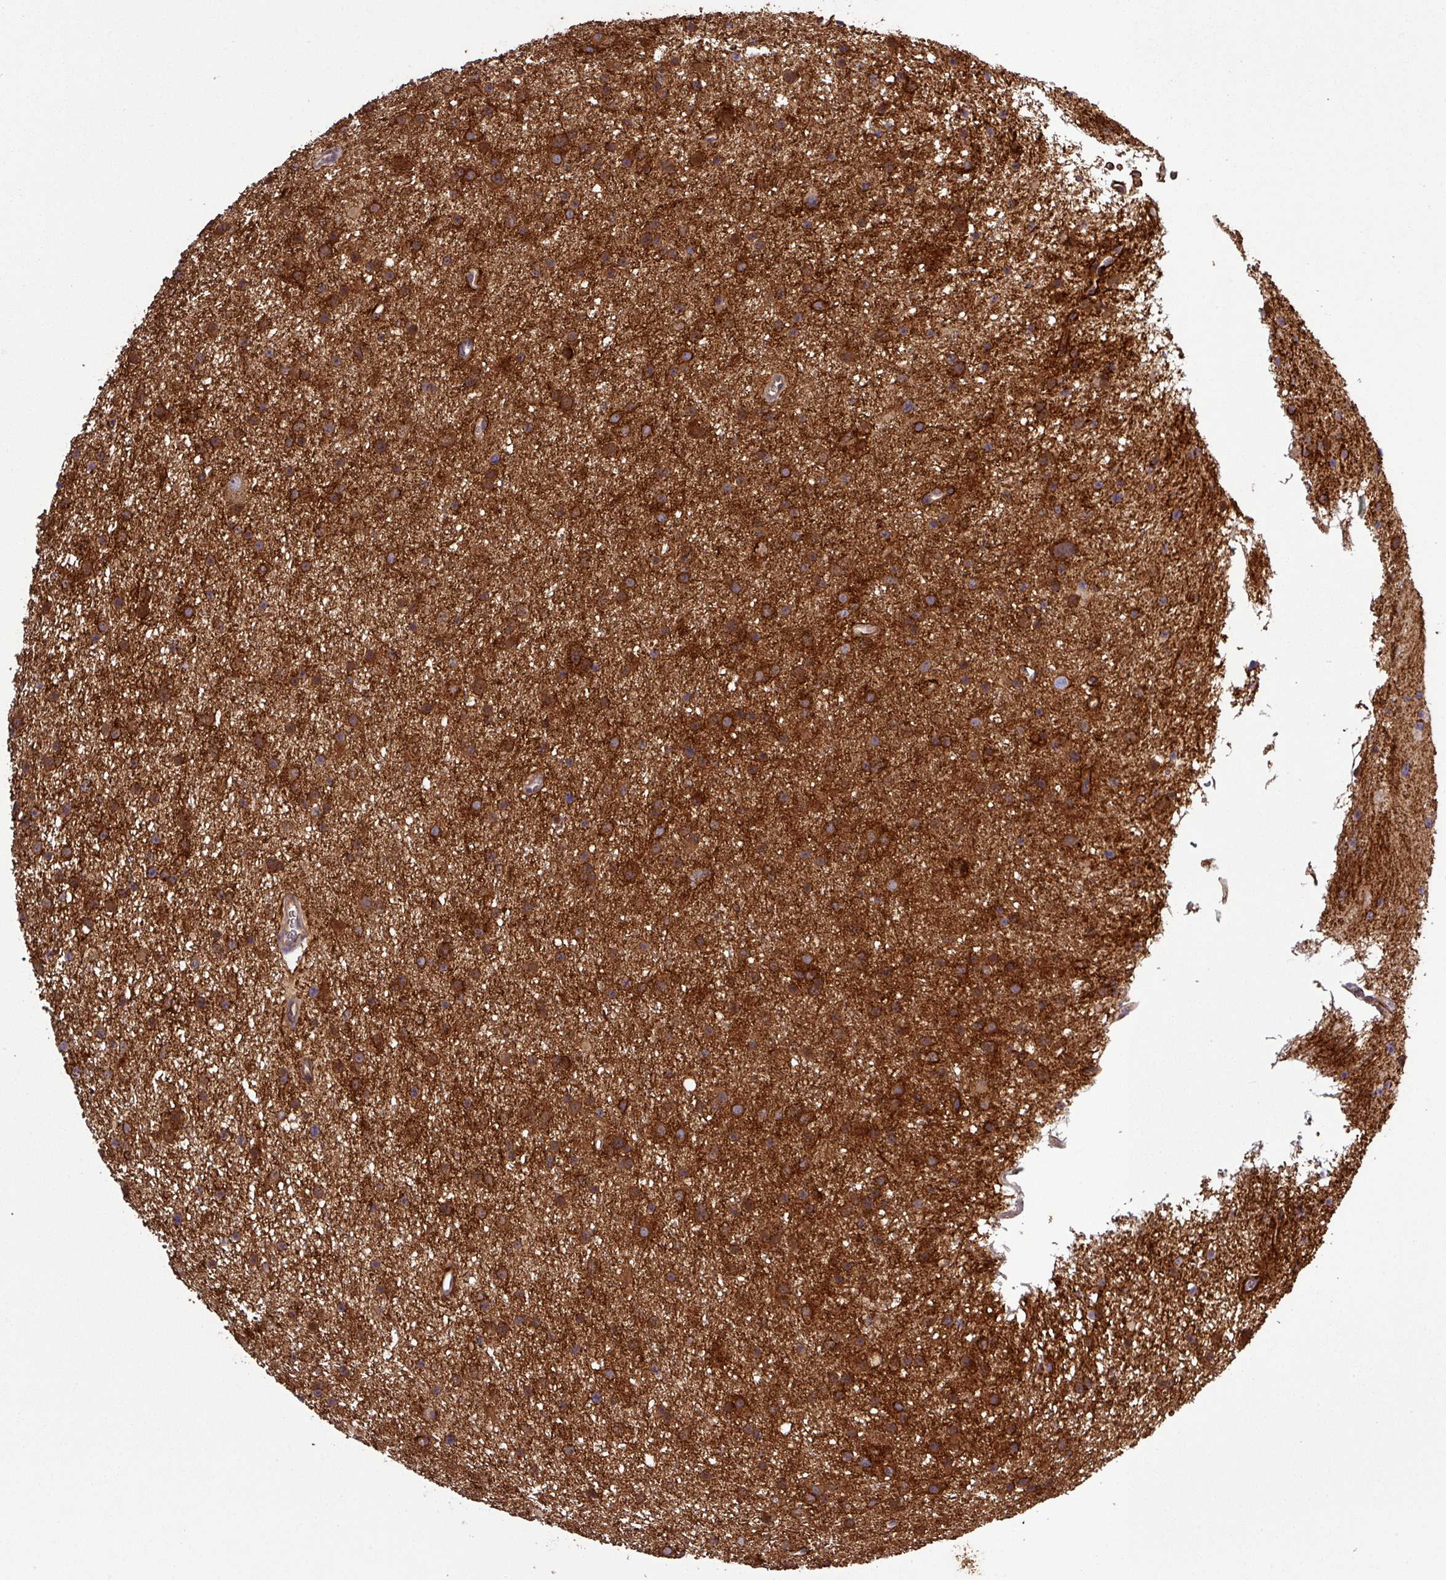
{"staining": {"intensity": "moderate", "quantity": ">75%", "location": "cytoplasmic/membranous"}, "tissue": "glioma", "cell_type": "Tumor cells", "image_type": "cancer", "snomed": [{"axis": "morphology", "description": "Glioma, malignant, Low grade"}, {"axis": "topography", "description": "Cerebral cortex"}], "caption": "A high-resolution histopathology image shows IHC staining of glioma, which shows moderate cytoplasmic/membranous positivity in about >75% of tumor cells. Nuclei are stained in blue.", "gene": "SIRPB2", "patient": {"sex": "female", "age": 39}}